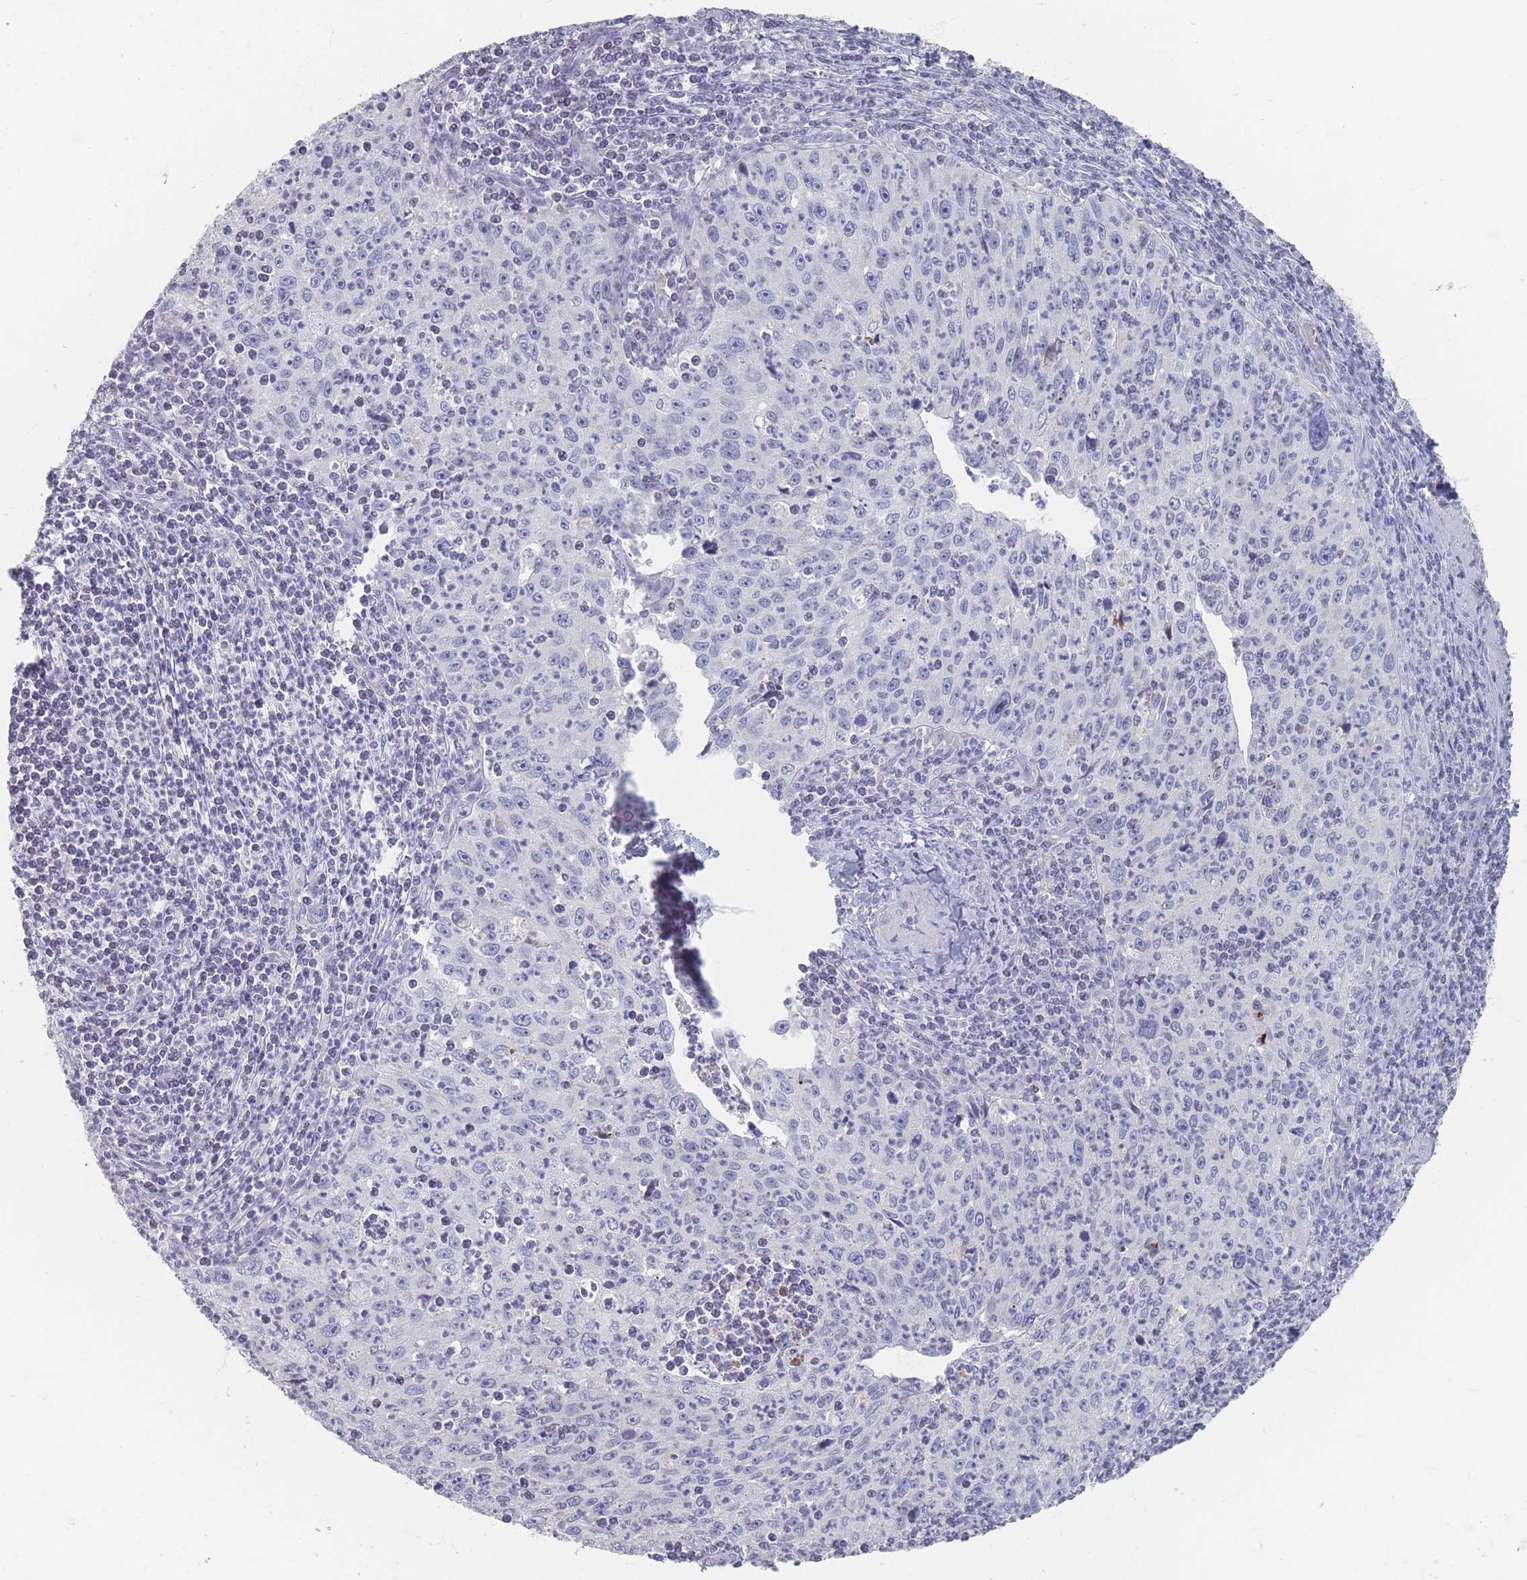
{"staining": {"intensity": "negative", "quantity": "none", "location": "none"}, "tissue": "cervical cancer", "cell_type": "Tumor cells", "image_type": "cancer", "snomed": [{"axis": "morphology", "description": "Squamous cell carcinoma, NOS"}, {"axis": "topography", "description": "Cervix"}], "caption": "Immunohistochemistry micrograph of squamous cell carcinoma (cervical) stained for a protein (brown), which shows no positivity in tumor cells.", "gene": "HELZ2", "patient": {"sex": "female", "age": 30}}